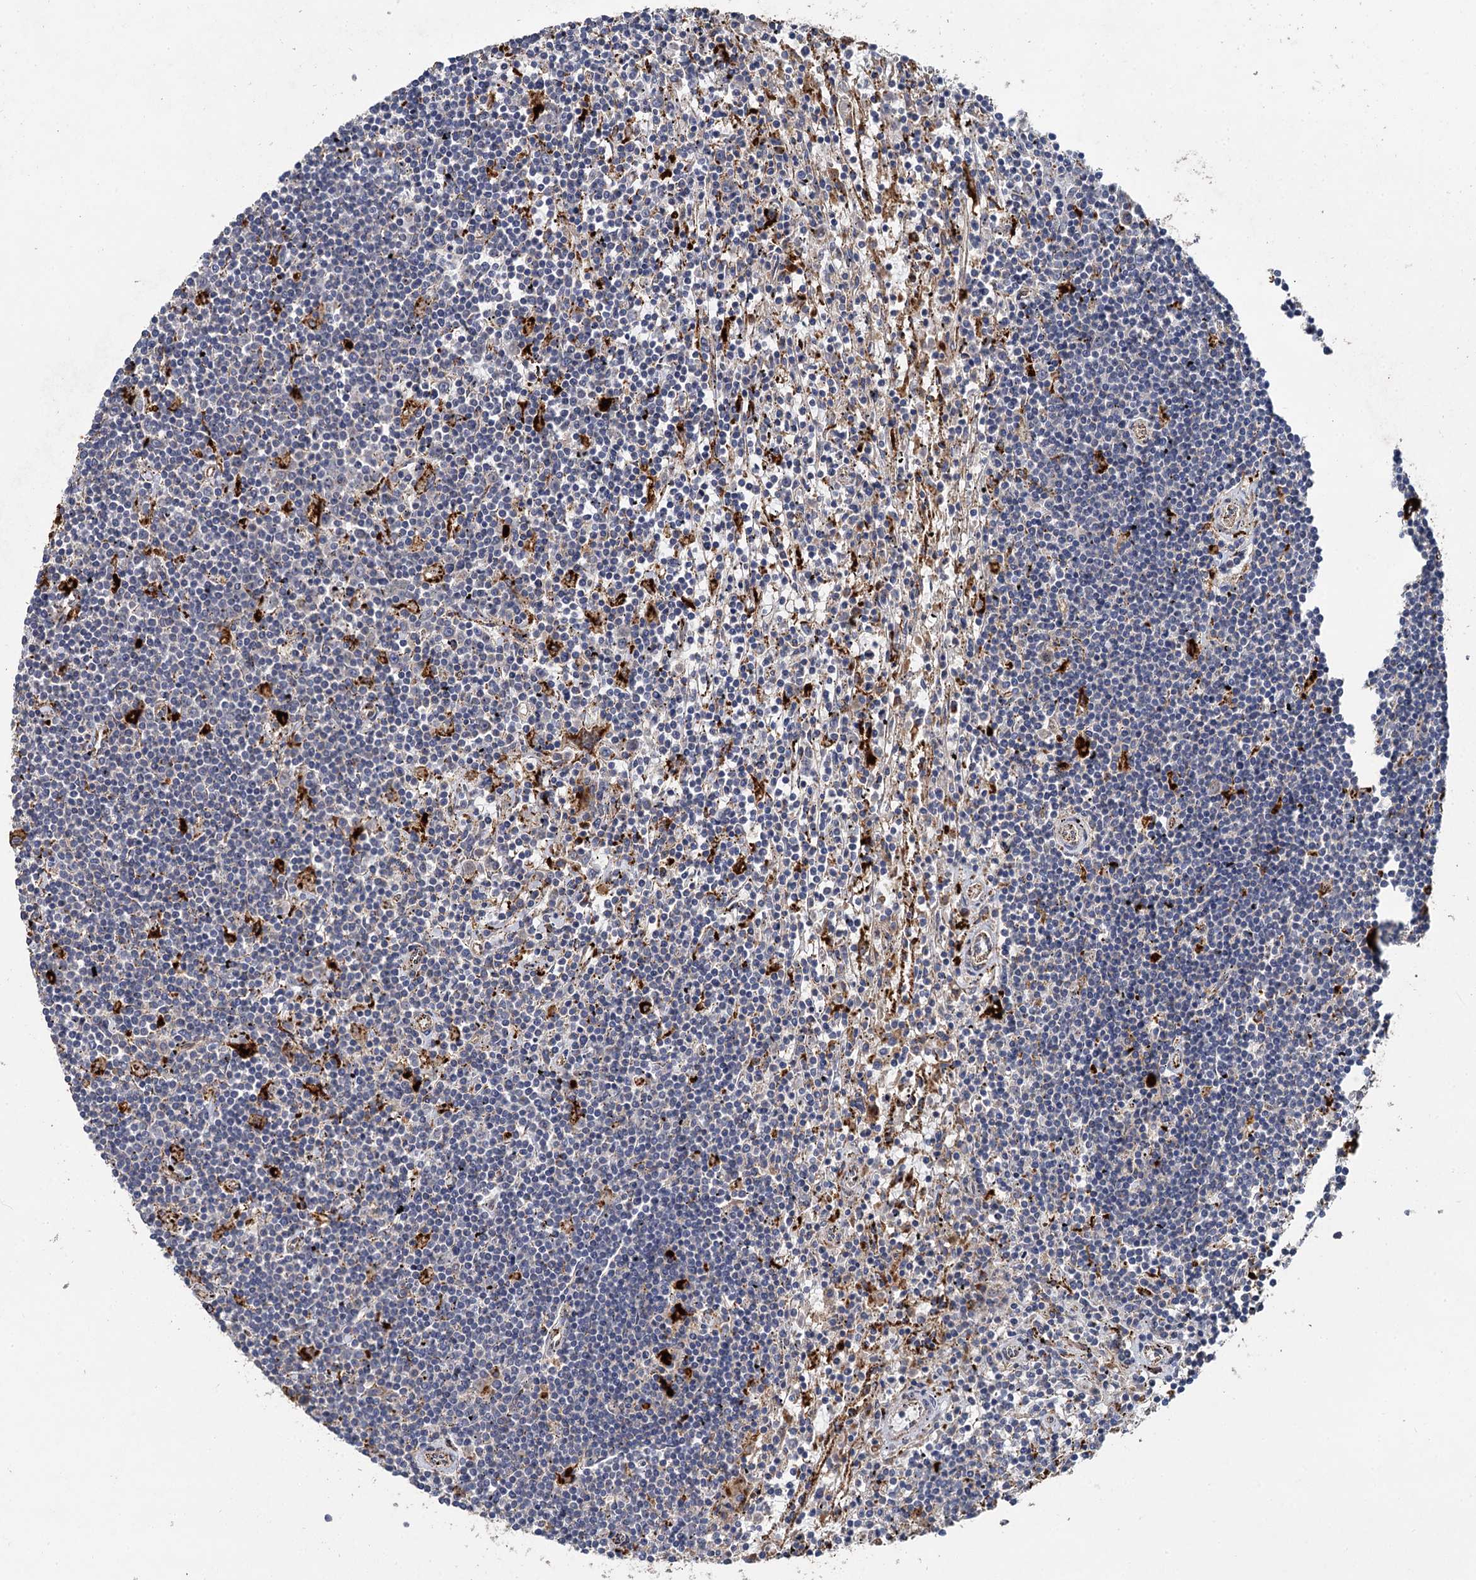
{"staining": {"intensity": "strong", "quantity": "<25%", "location": "cytoplasmic/membranous"}, "tissue": "lymphoma", "cell_type": "Tumor cells", "image_type": "cancer", "snomed": [{"axis": "morphology", "description": "Malignant lymphoma, non-Hodgkin's type, Low grade"}, {"axis": "topography", "description": "Spleen"}], "caption": "Human lymphoma stained with a protein marker shows strong staining in tumor cells.", "gene": "GBA1", "patient": {"sex": "male", "age": 76}}